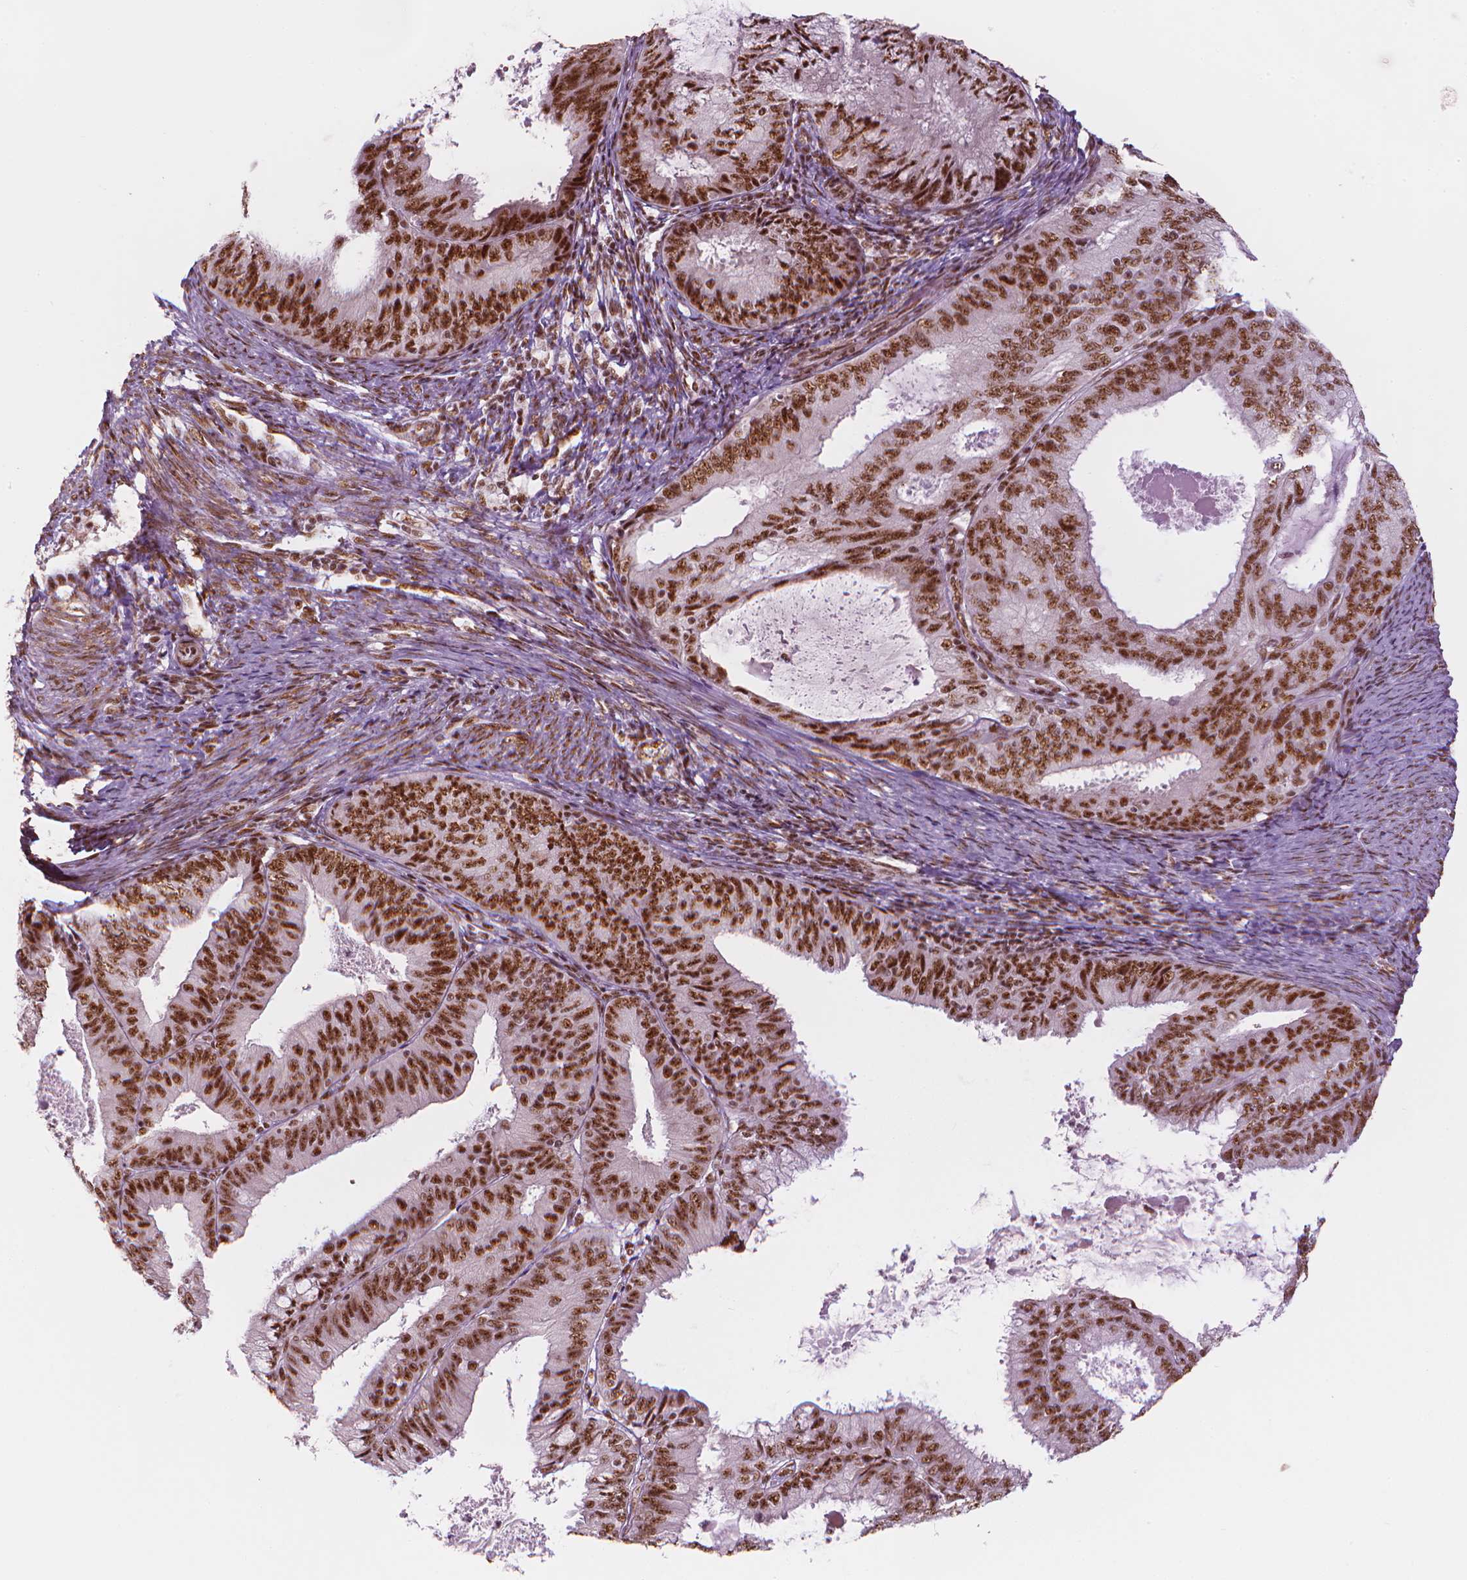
{"staining": {"intensity": "strong", "quantity": ">75%", "location": "nuclear"}, "tissue": "endometrial cancer", "cell_type": "Tumor cells", "image_type": "cancer", "snomed": [{"axis": "morphology", "description": "Adenocarcinoma, NOS"}, {"axis": "topography", "description": "Endometrium"}], "caption": "High-magnification brightfield microscopy of adenocarcinoma (endometrial) stained with DAB (3,3'-diaminobenzidine) (brown) and counterstained with hematoxylin (blue). tumor cells exhibit strong nuclear positivity is appreciated in approximately>75% of cells.", "gene": "ELF2", "patient": {"sex": "female", "age": 57}}